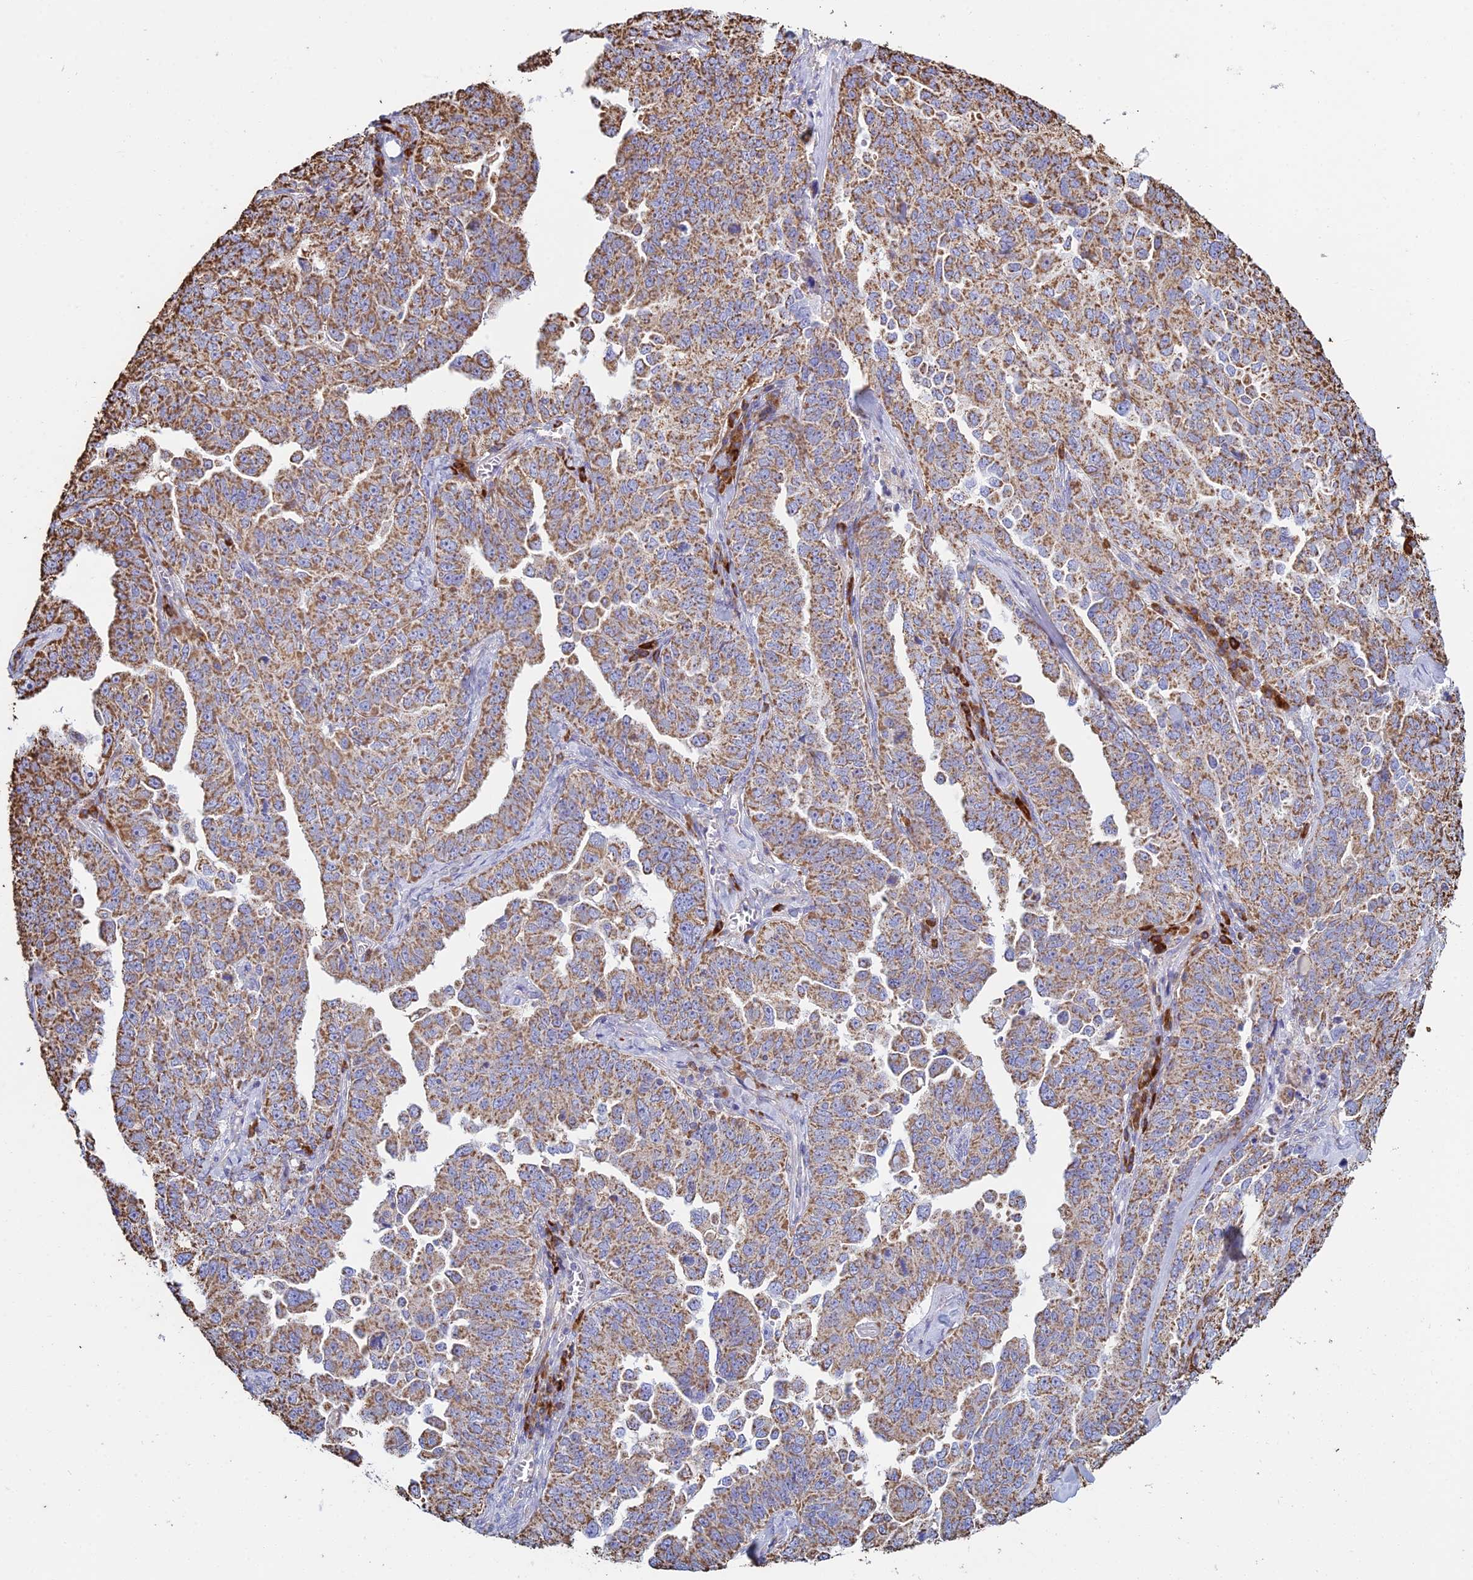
{"staining": {"intensity": "moderate", "quantity": ">75%", "location": "cytoplasmic/membranous"}, "tissue": "ovarian cancer", "cell_type": "Tumor cells", "image_type": "cancer", "snomed": [{"axis": "morphology", "description": "Carcinoma, endometroid"}, {"axis": "topography", "description": "Ovary"}], "caption": "Tumor cells show medium levels of moderate cytoplasmic/membranous positivity in about >75% of cells in ovarian cancer (endometroid carcinoma). (IHC, brightfield microscopy, high magnification).", "gene": "OR2W3", "patient": {"sex": "female", "age": 62}}